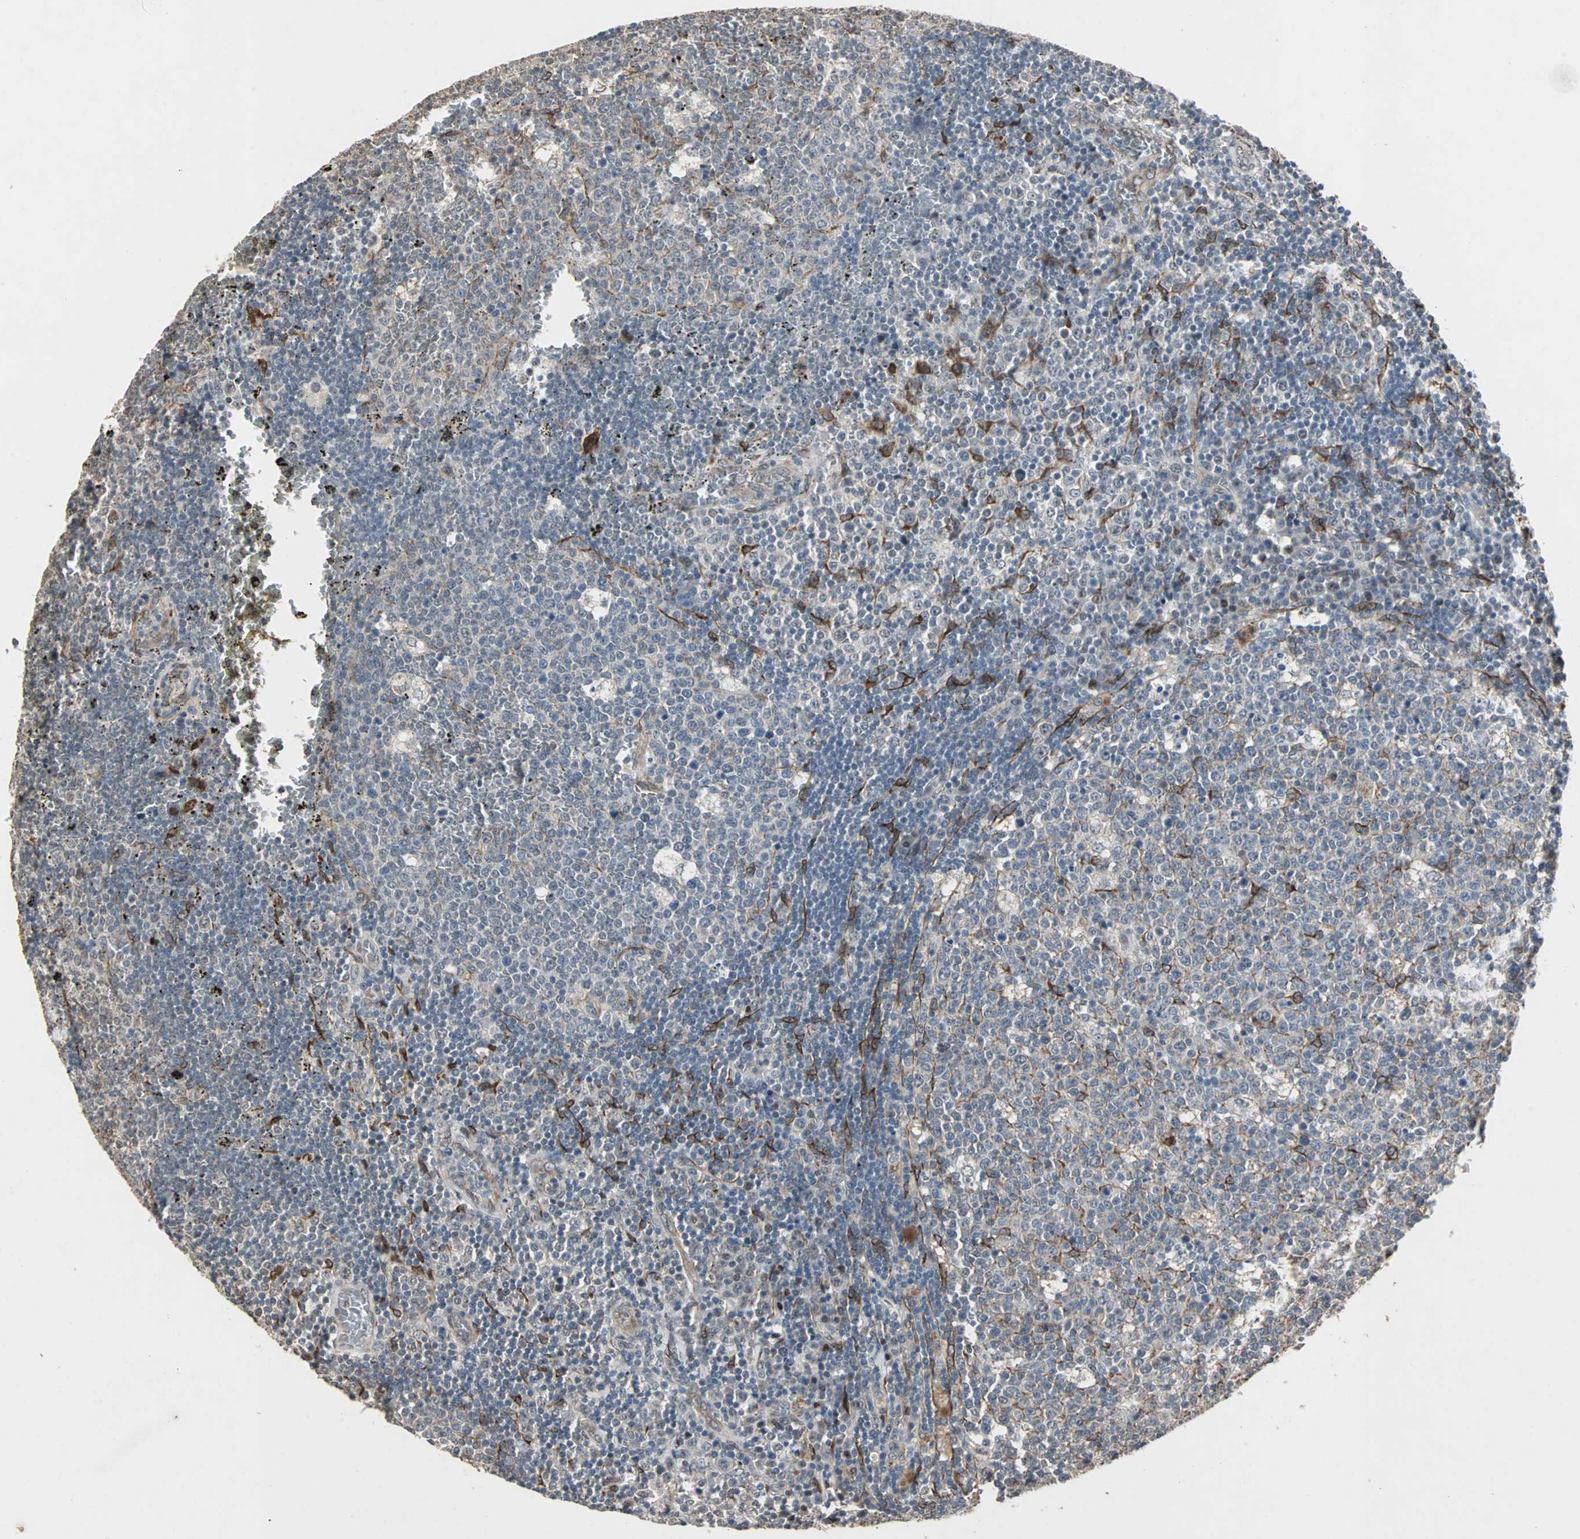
{"staining": {"intensity": "moderate", "quantity": "<25%", "location": "cytoplasmic/membranous"}, "tissue": "lymph node", "cell_type": "Germinal center cells", "image_type": "normal", "snomed": [{"axis": "morphology", "description": "Normal tissue, NOS"}, {"axis": "topography", "description": "Lymph node"}, {"axis": "topography", "description": "Salivary gland"}], "caption": "A photomicrograph showing moderate cytoplasmic/membranous expression in approximately <25% of germinal center cells in unremarkable lymph node, as visualized by brown immunohistochemical staining.", "gene": "TRPV4", "patient": {"sex": "male", "age": 8}}